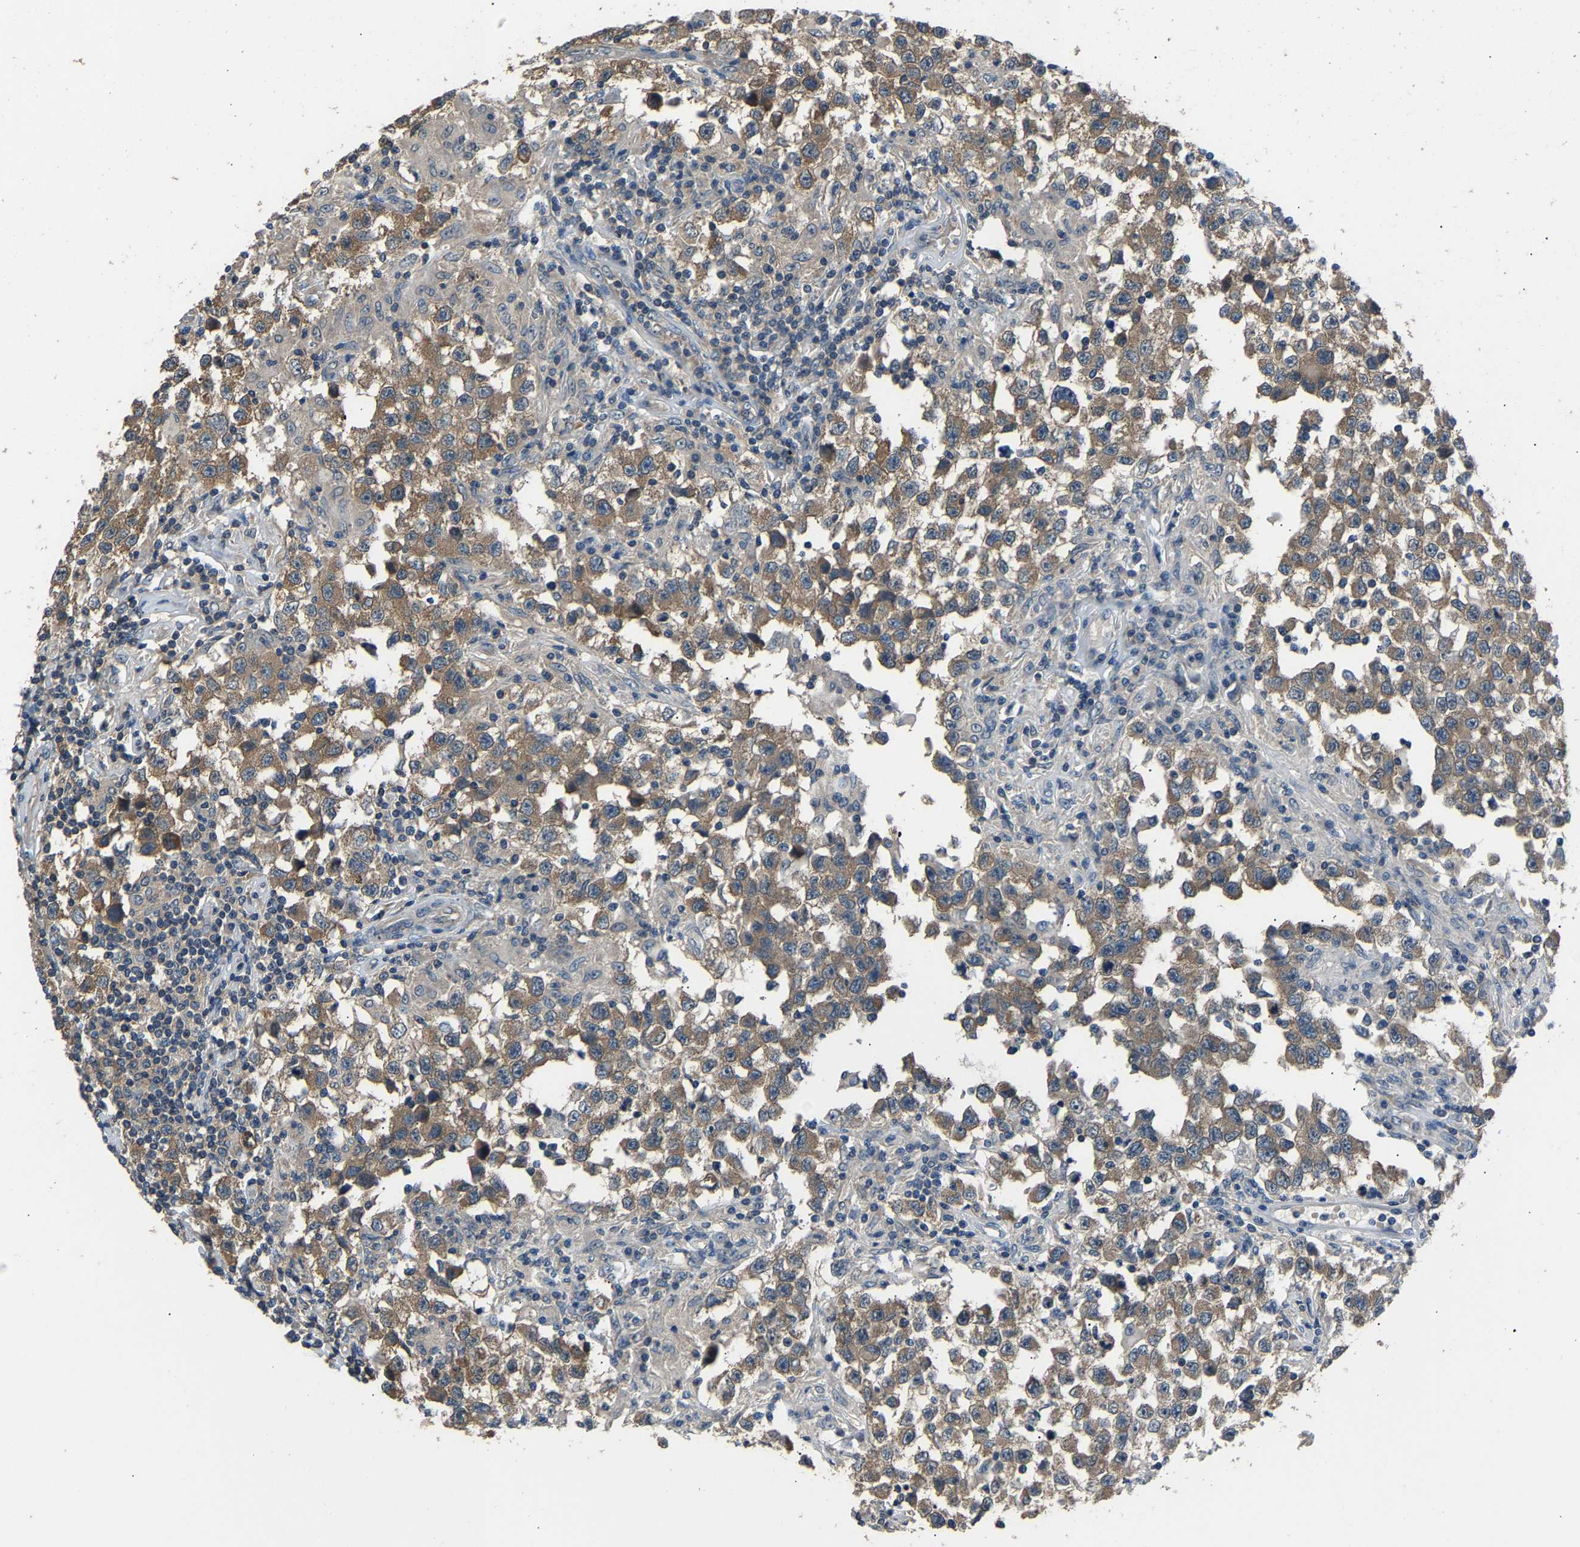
{"staining": {"intensity": "moderate", "quantity": ">75%", "location": "cytoplasmic/membranous"}, "tissue": "testis cancer", "cell_type": "Tumor cells", "image_type": "cancer", "snomed": [{"axis": "morphology", "description": "Carcinoma, Embryonal, NOS"}, {"axis": "topography", "description": "Testis"}], "caption": "An immunohistochemistry (IHC) photomicrograph of tumor tissue is shown. Protein staining in brown shows moderate cytoplasmic/membranous positivity in testis embryonal carcinoma within tumor cells.", "gene": "ABCC9", "patient": {"sex": "male", "age": 21}}